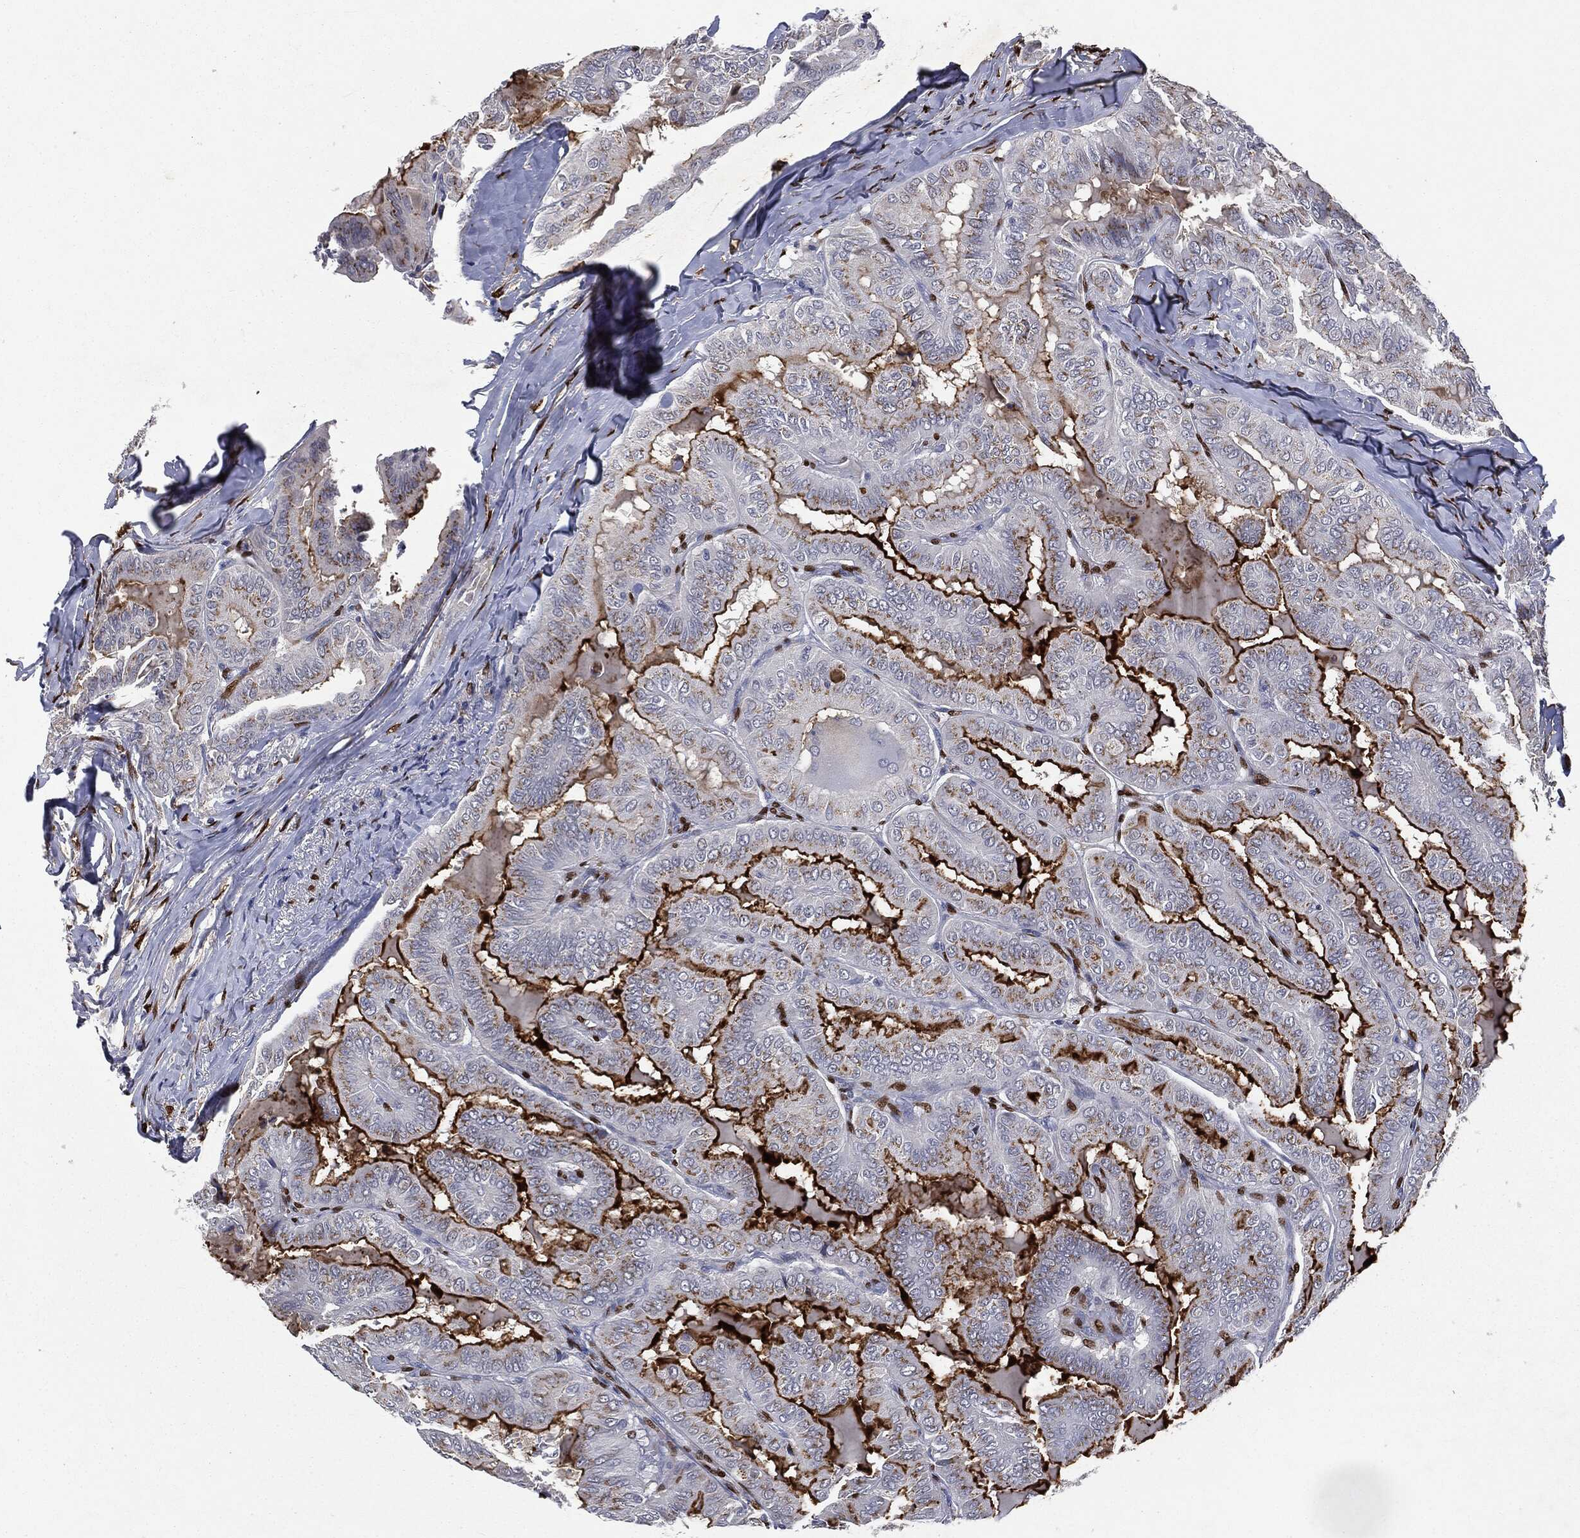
{"staining": {"intensity": "weak", "quantity": "<25%", "location": "cytoplasmic/membranous"}, "tissue": "thyroid cancer", "cell_type": "Tumor cells", "image_type": "cancer", "snomed": [{"axis": "morphology", "description": "Papillary adenocarcinoma, NOS"}, {"axis": "topography", "description": "Thyroid gland"}], "caption": "Photomicrograph shows no significant protein positivity in tumor cells of thyroid cancer.", "gene": "CASD1", "patient": {"sex": "female", "age": 68}}